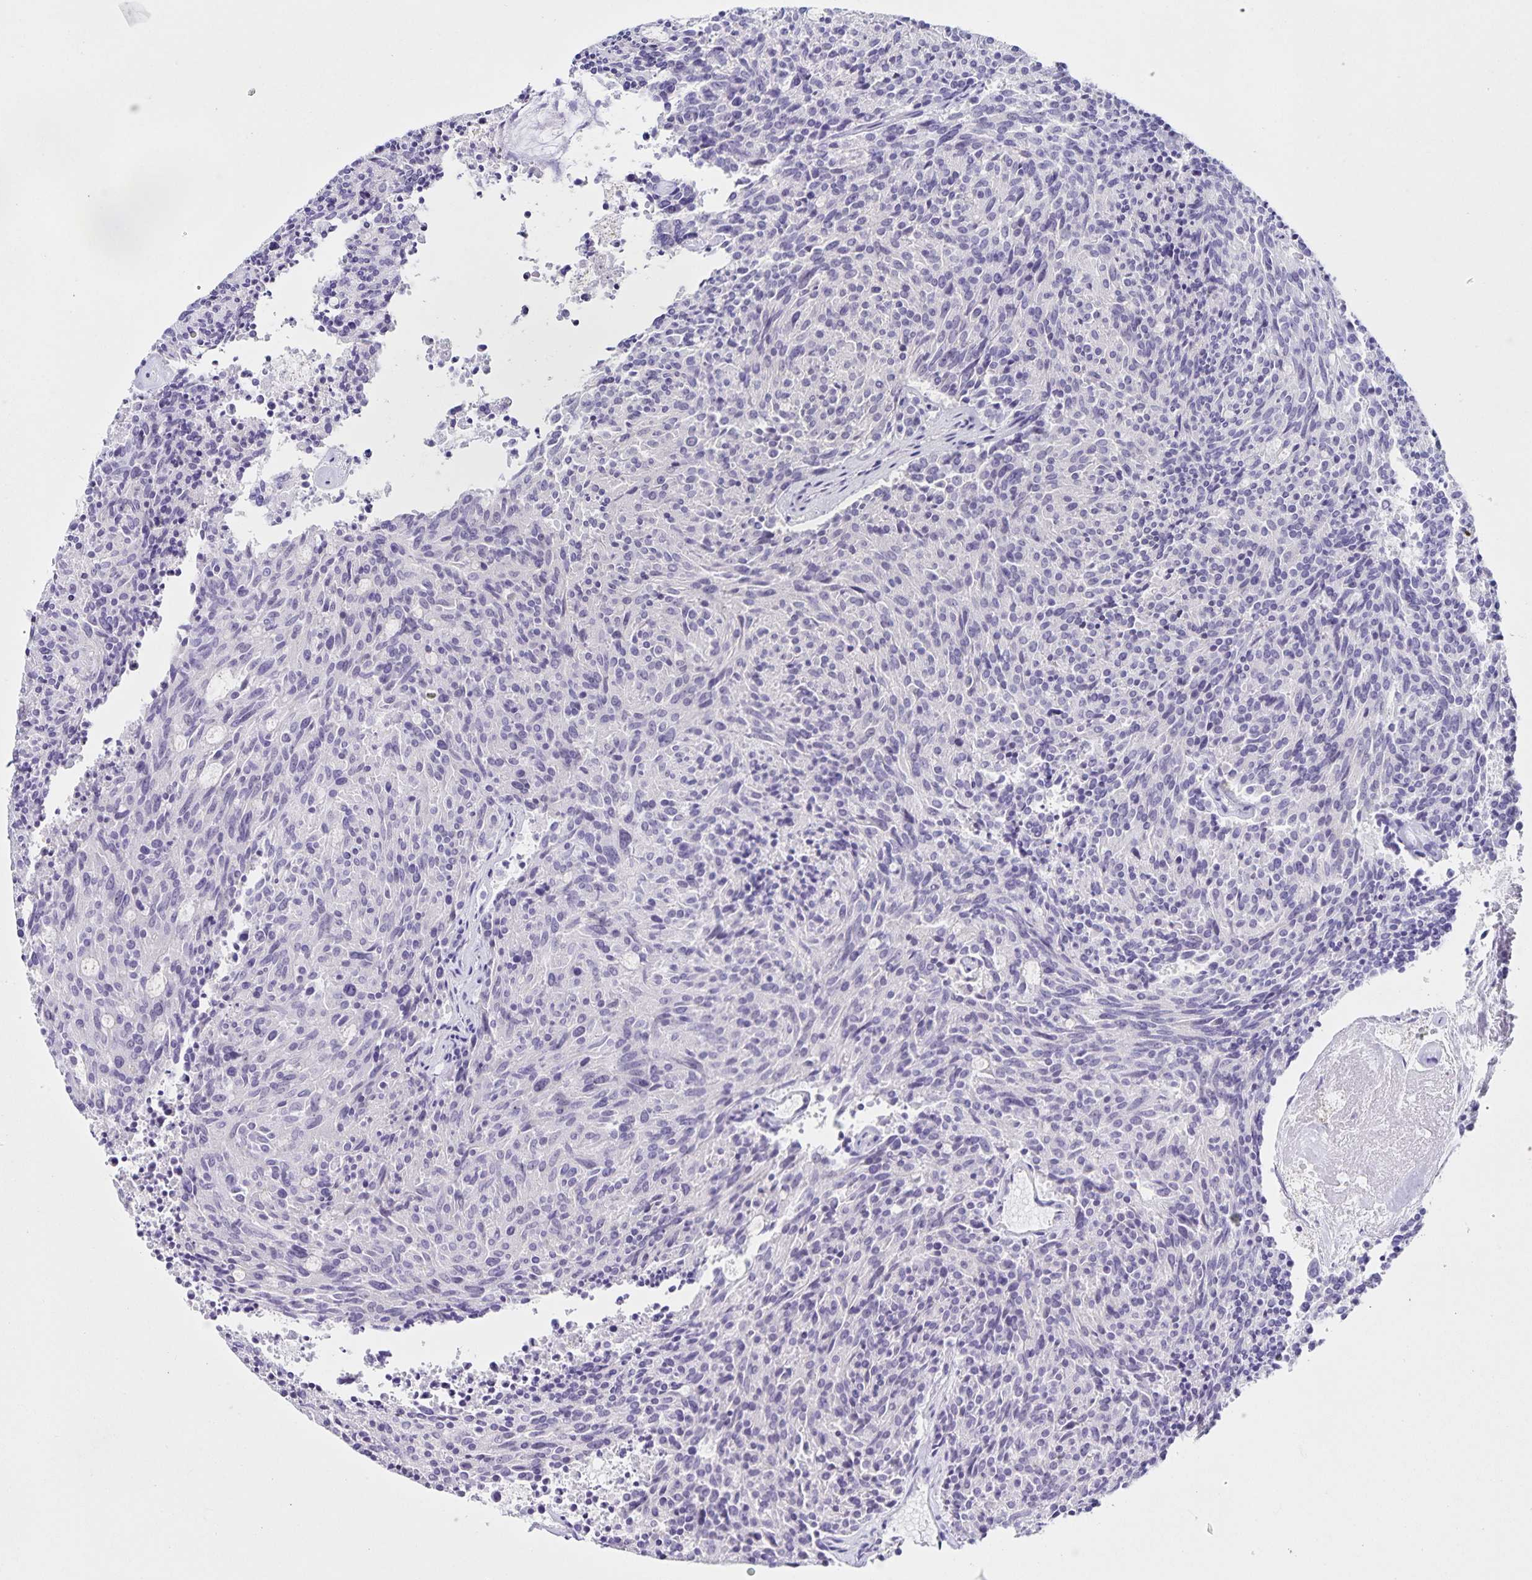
{"staining": {"intensity": "negative", "quantity": "none", "location": "none"}, "tissue": "carcinoid", "cell_type": "Tumor cells", "image_type": "cancer", "snomed": [{"axis": "morphology", "description": "Carcinoid, malignant, NOS"}, {"axis": "topography", "description": "Pancreas"}], "caption": "High magnification brightfield microscopy of carcinoid stained with DAB (brown) and counterstained with hematoxylin (blue): tumor cells show no significant expression.", "gene": "FAM170A", "patient": {"sex": "female", "age": 54}}